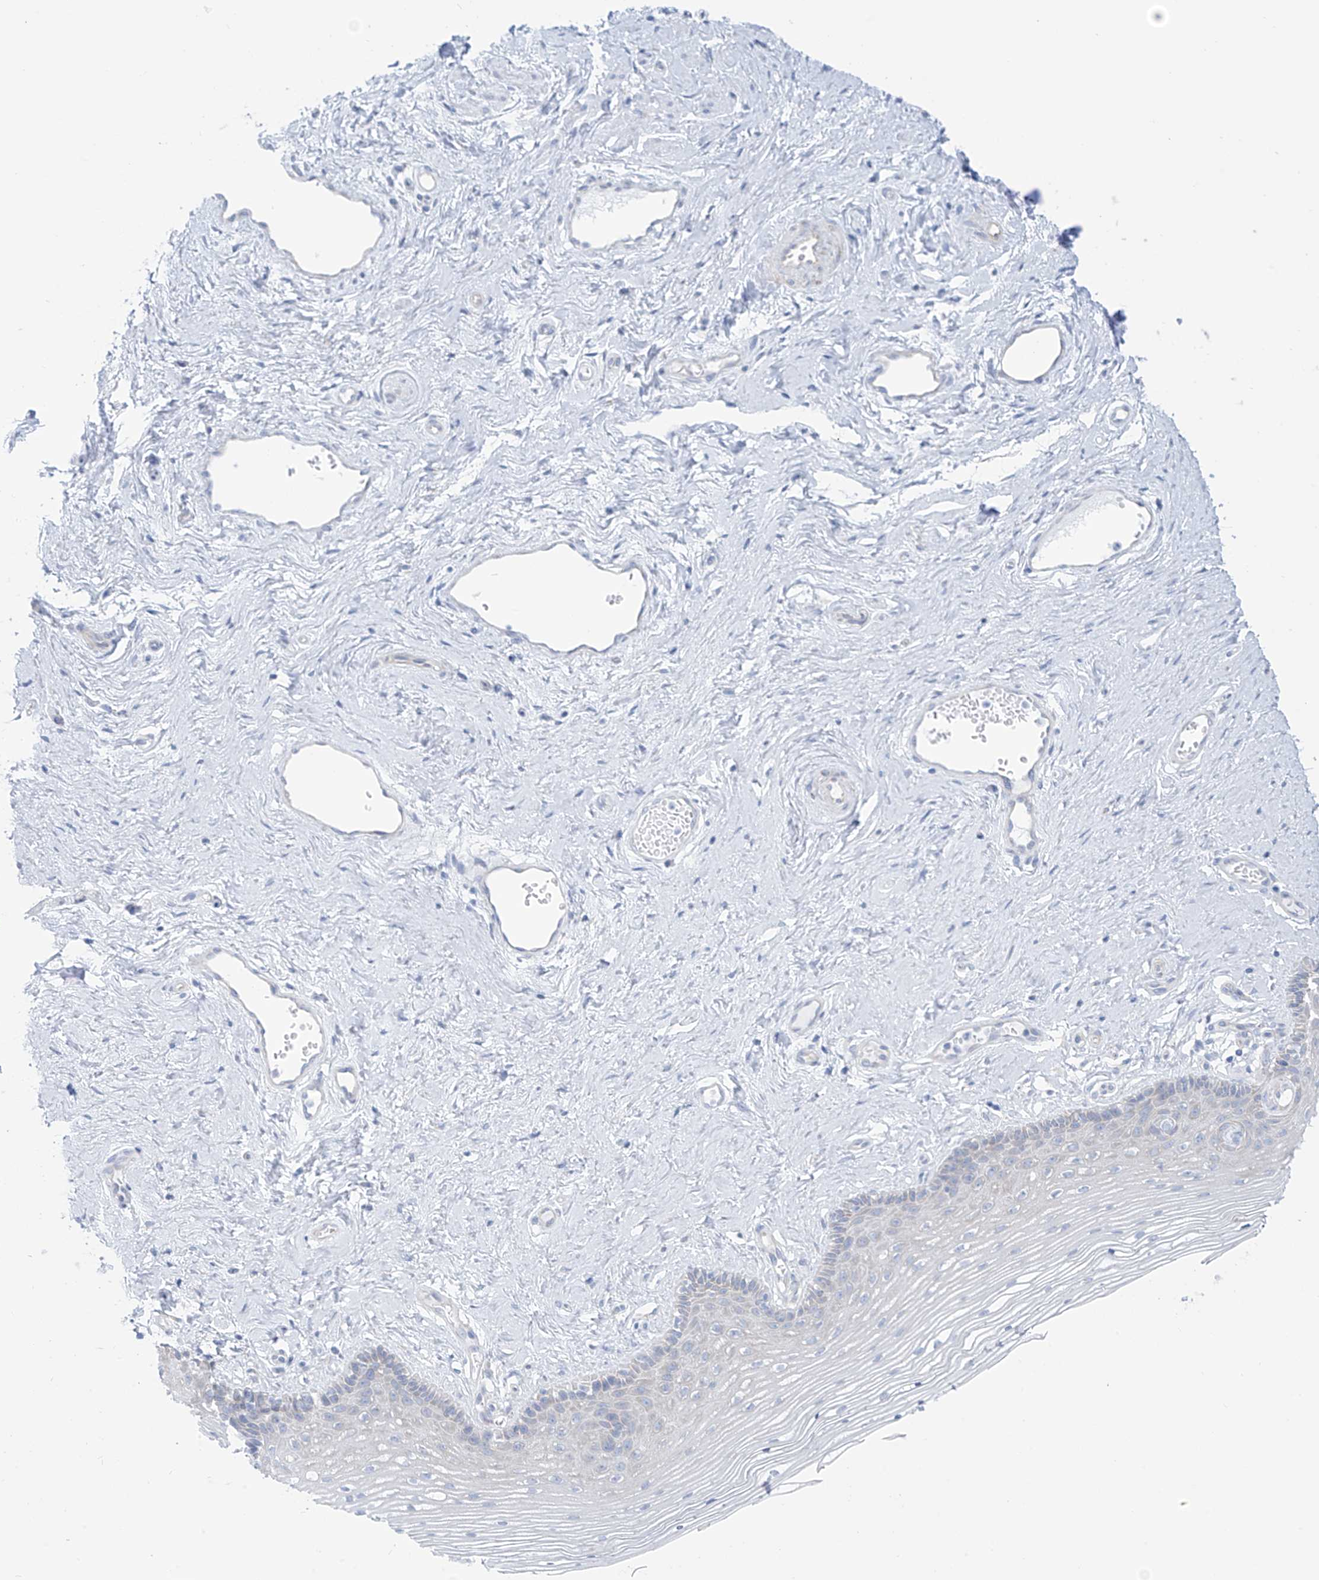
{"staining": {"intensity": "negative", "quantity": "none", "location": "none"}, "tissue": "vagina", "cell_type": "Squamous epithelial cells", "image_type": "normal", "snomed": [{"axis": "morphology", "description": "Normal tissue, NOS"}, {"axis": "topography", "description": "Vagina"}], "caption": "Immunohistochemistry of benign vagina exhibits no positivity in squamous epithelial cells.", "gene": "RCN2", "patient": {"sex": "female", "age": 46}}